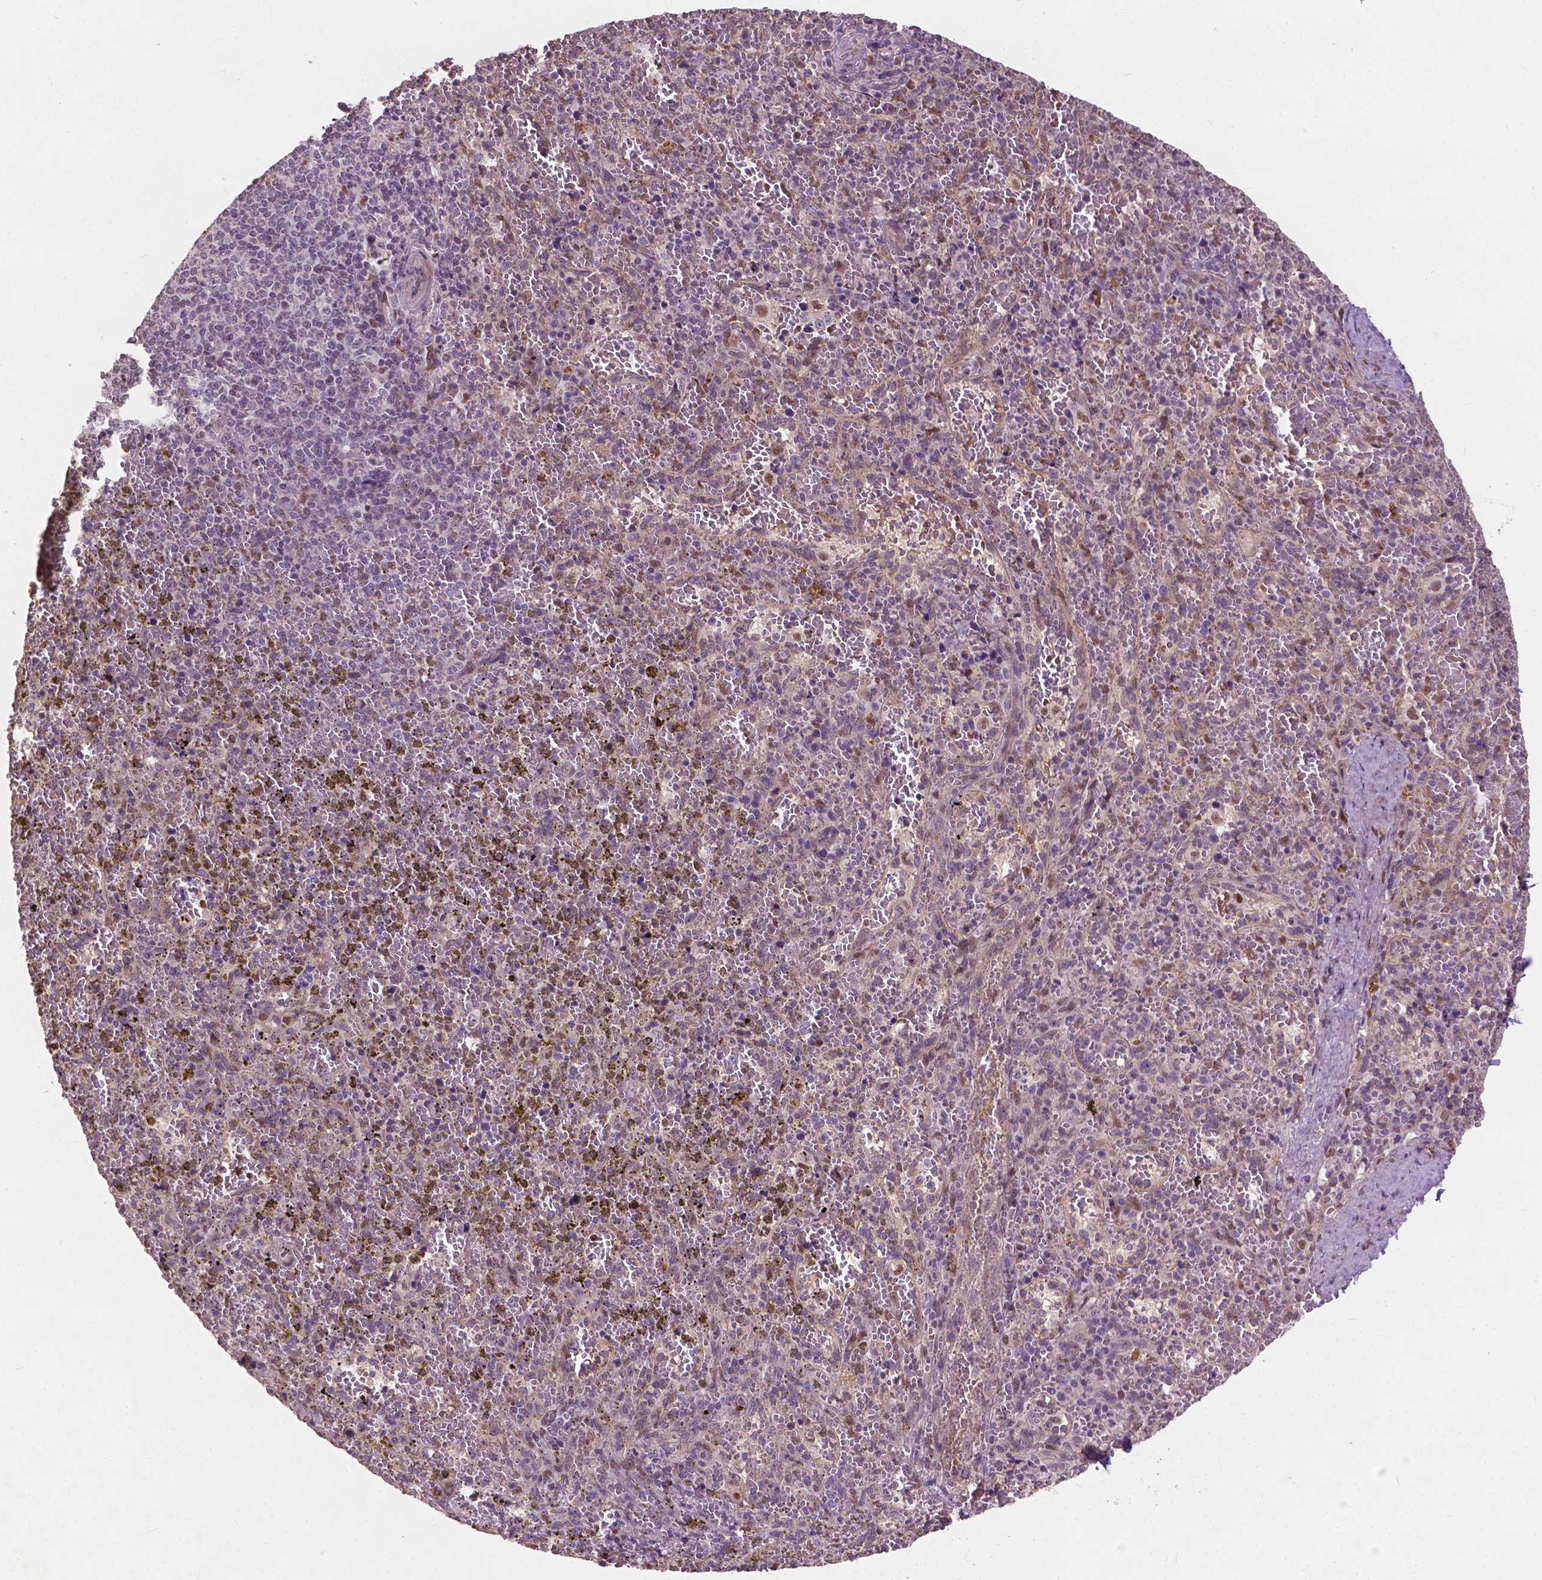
{"staining": {"intensity": "negative", "quantity": "none", "location": "none"}, "tissue": "spleen", "cell_type": "Cells in red pulp", "image_type": "normal", "snomed": [{"axis": "morphology", "description": "Normal tissue, NOS"}, {"axis": "topography", "description": "Spleen"}], "caption": "Immunohistochemistry (IHC) image of normal spleen: human spleen stained with DAB (3,3'-diaminobenzidine) reveals no significant protein positivity in cells in red pulp.", "gene": "DUSP16", "patient": {"sex": "female", "age": 50}}